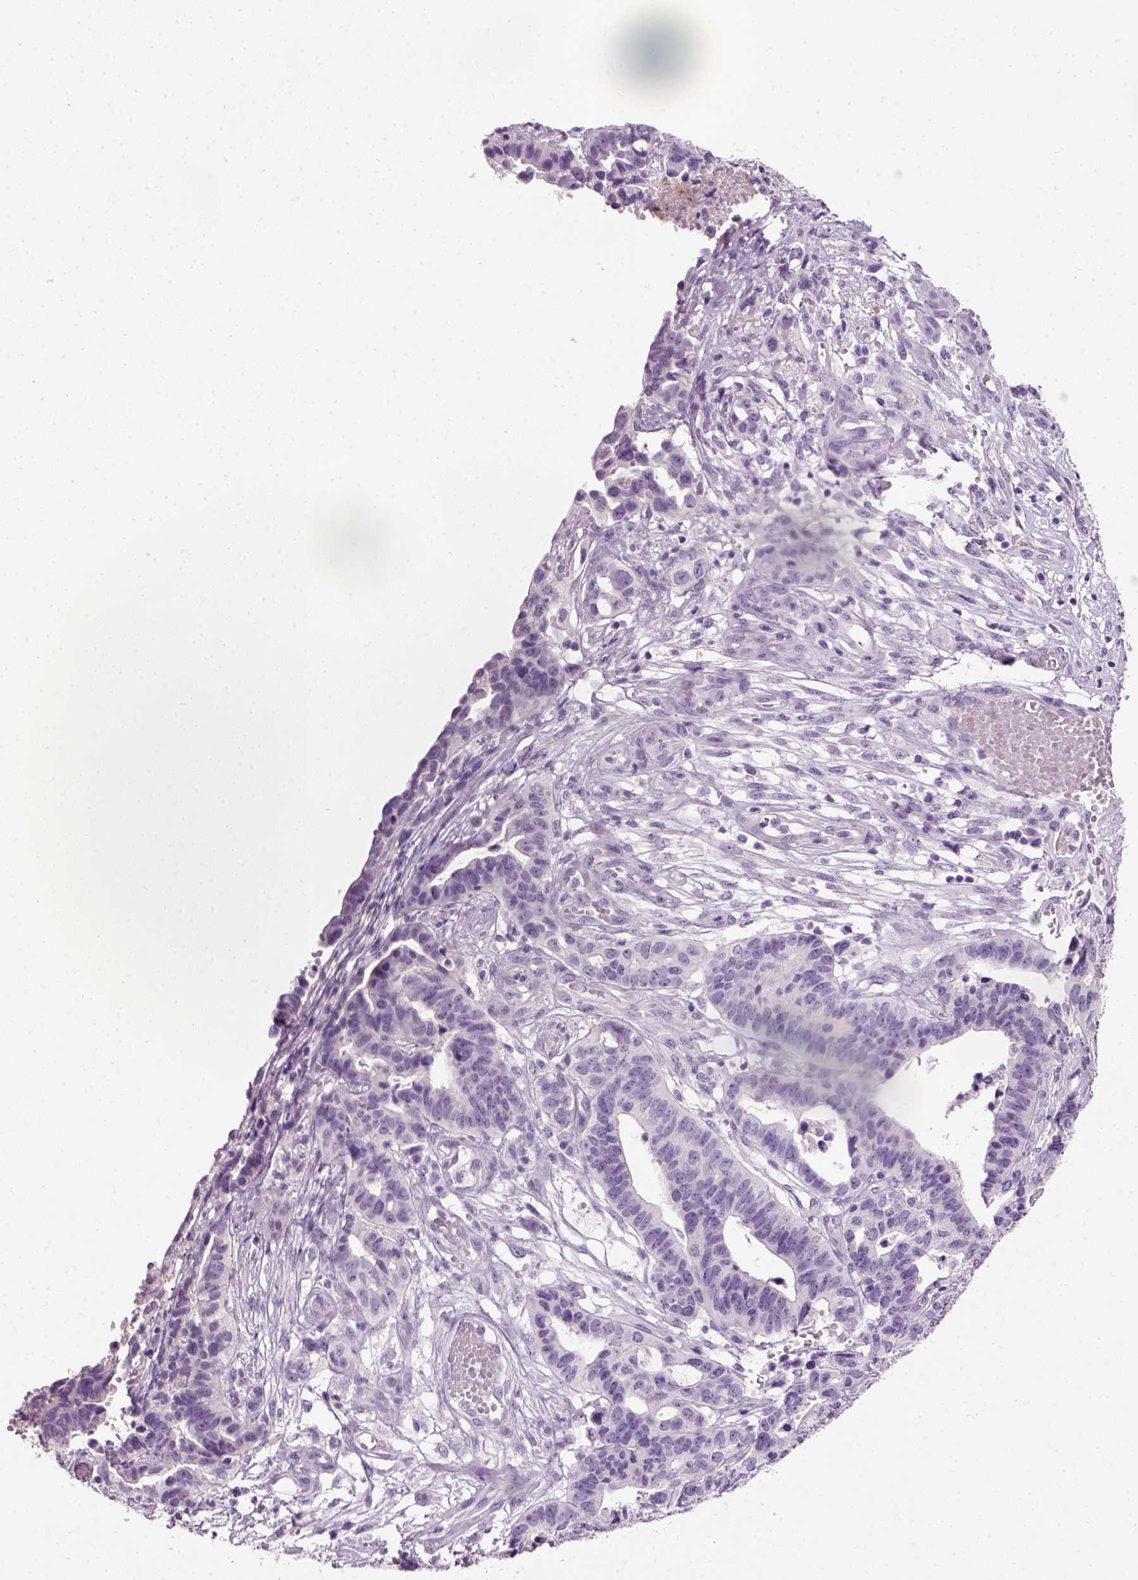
{"staining": {"intensity": "negative", "quantity": "none", "location": "none"}, "tissue": "stomach cancer", "cell_type": "Tumor cells", "image_type": "cancer", "snomed": [{"axis": "morphology", "description": "Adenocarcinoma, NOS"}, {"axis": "topography", "description": "Stomach, upper"}], "caption": "Tumor cells show no significant protein expression in stomach cancer (adenocarcinoma).", "gene": "GABRB2", "patient": {"sex": "female", "age": 67}}